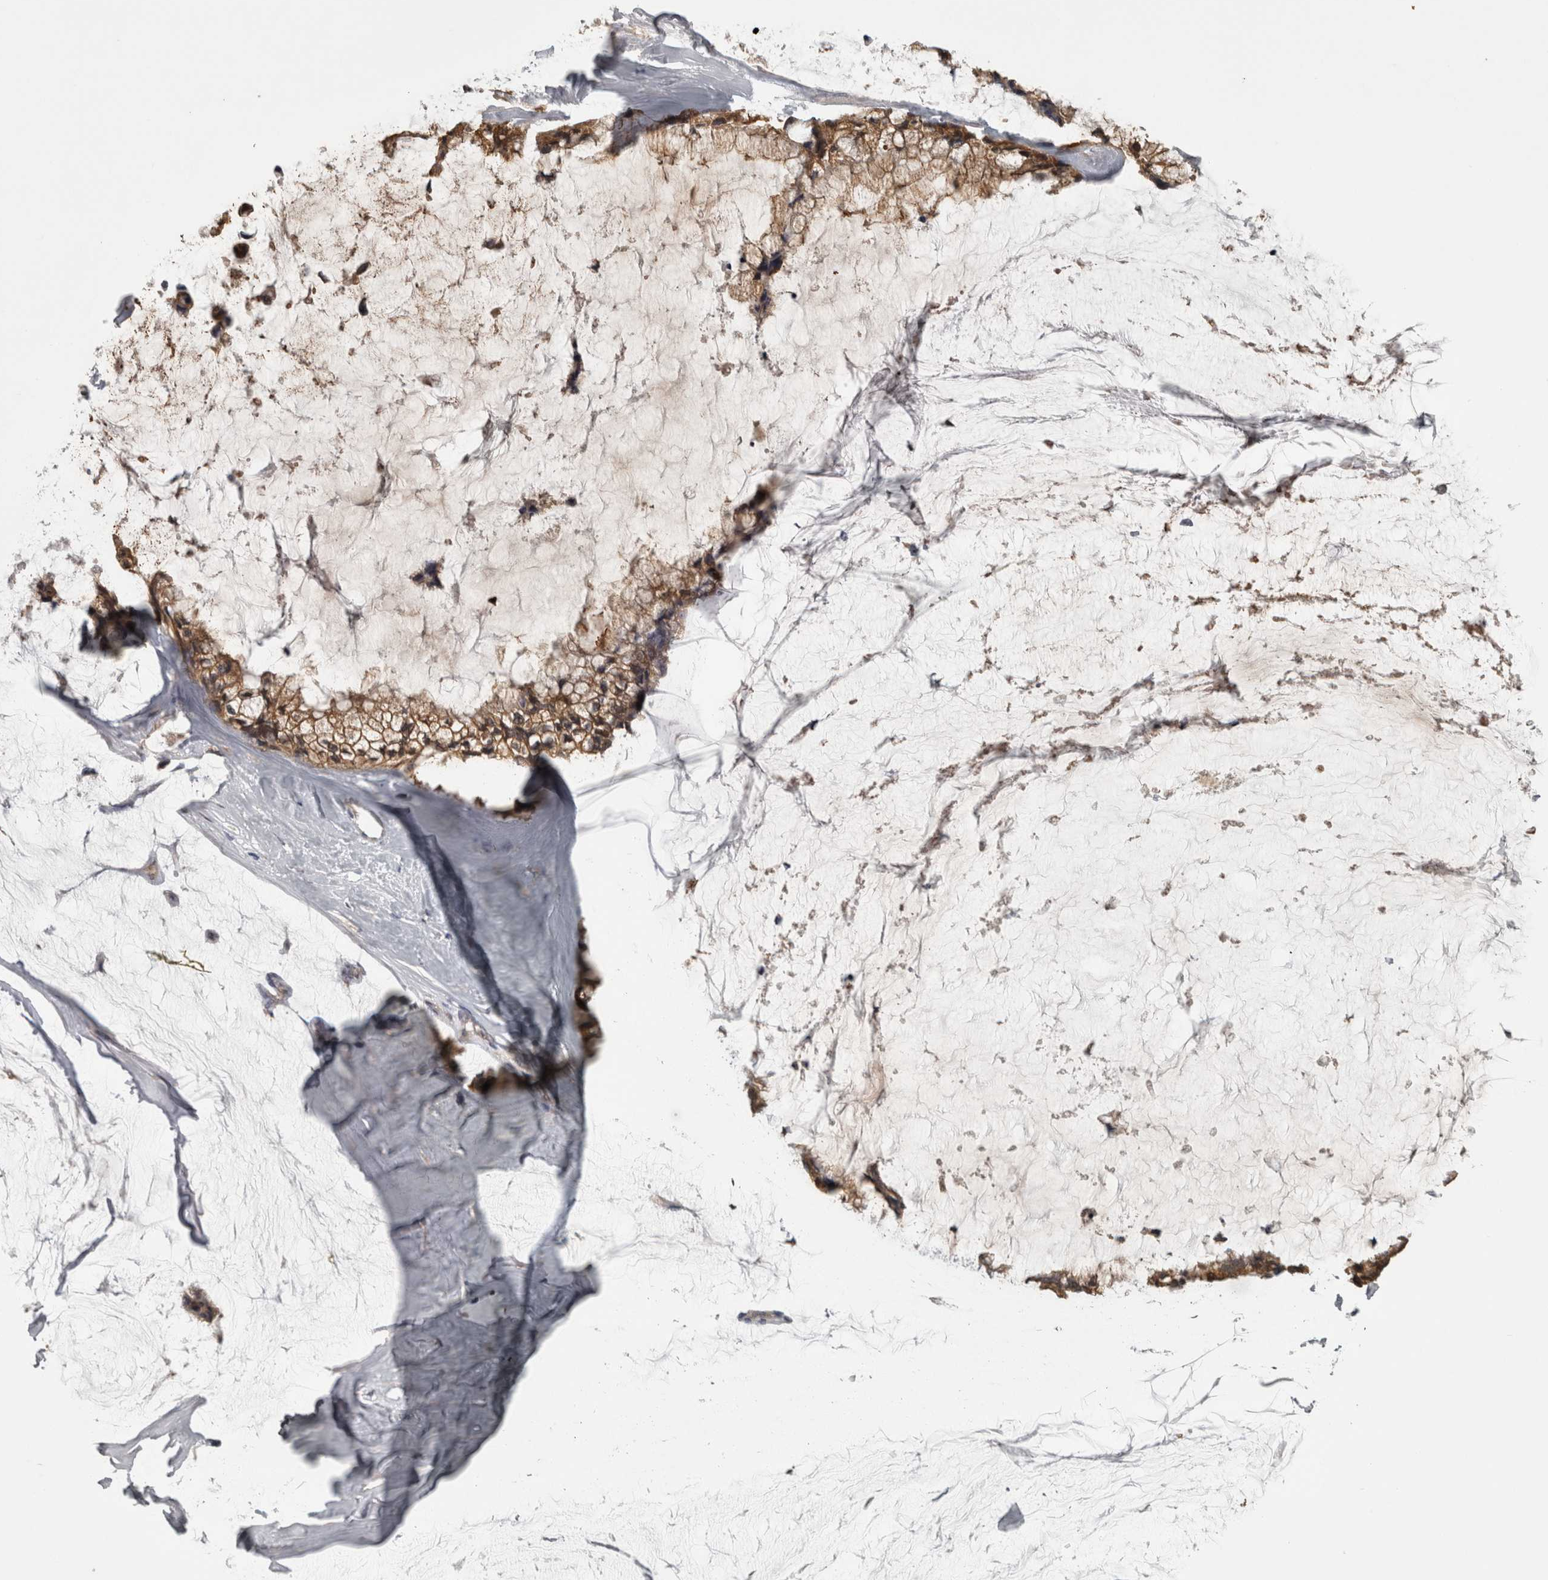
{"staining": {"intensity": "weak", "quantity": ">75%", "location": "cytoplasmic/membranous"}, "tissue": "ovarian cancer", "cell_type": "Tumor cells", "image_type": "cancer", "snomed": [{"axis": "morphology", "description": "Cystadenocarcinoma, mucinous, NOS"}, {"axis": "topography", "description": "Ovary"}], "caption": "Ovarian mucinous cystadenocarcinoma stained for a protein (brown) reveals weak cytoplasmic/membranous positive positivity in approximately >75% of tumor cells.", "gene": "APRT", "patient": {"sex": "female", "age": 39}}